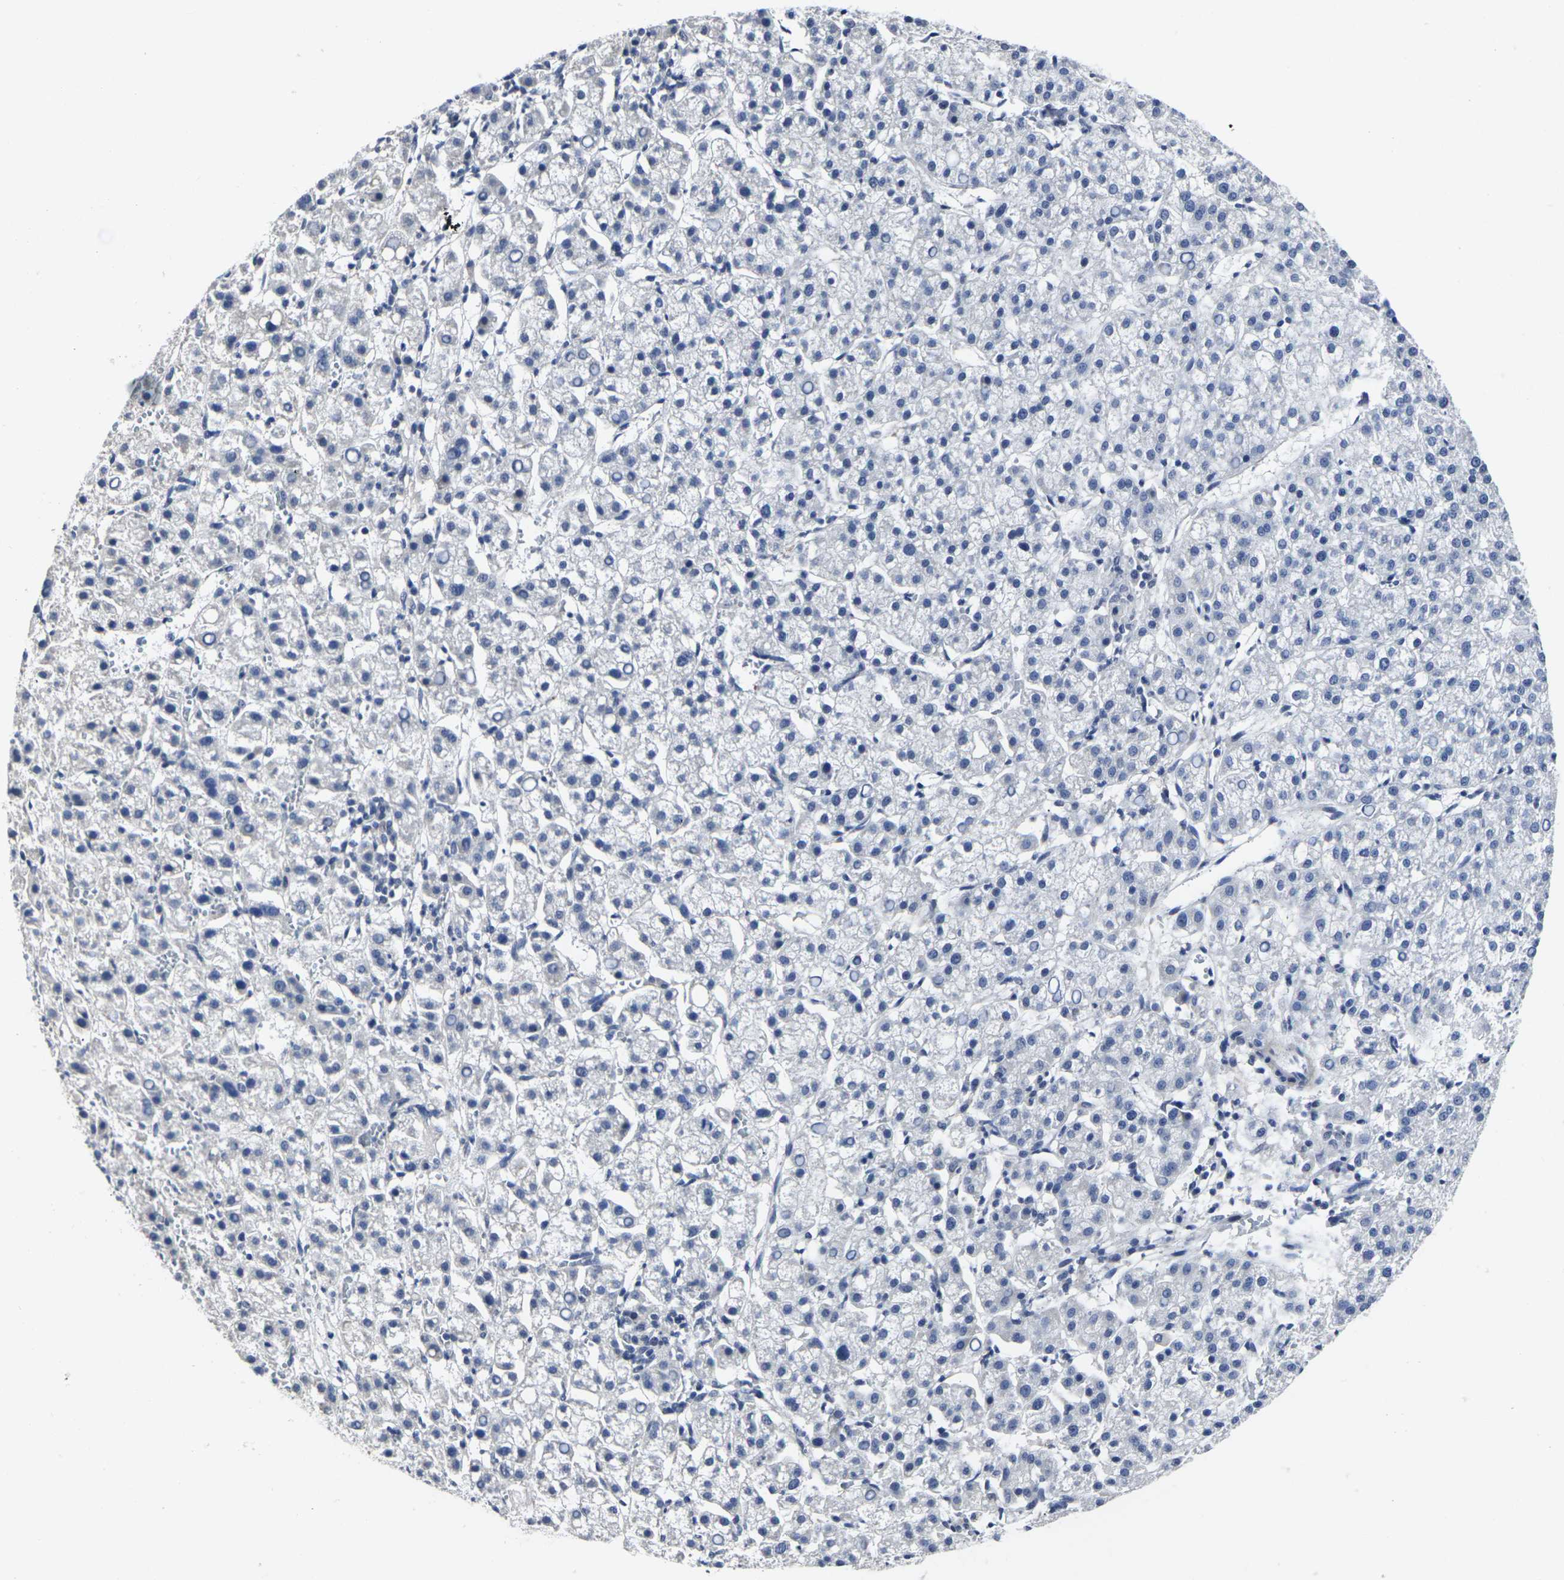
{"staining": {"intensity": "negative", "quantity": "none", "location": "none"}, "tissue": "liver cancer", "cell_type": "Tumor cells", "image_type": "cancer", "snomed": [{"axis": "morphology", "description": "Carcinoma, Hepatocellular, NOS"}, {"axis": "topography", "description": "Liver"}], "caption": "Hepatocellular carcinoma (liver) was stained to show a protein in brown. There is no significant positivity in tumor cells.", "gene": "MSANTD4", "patient": {"sex": "female", "age": 58}}